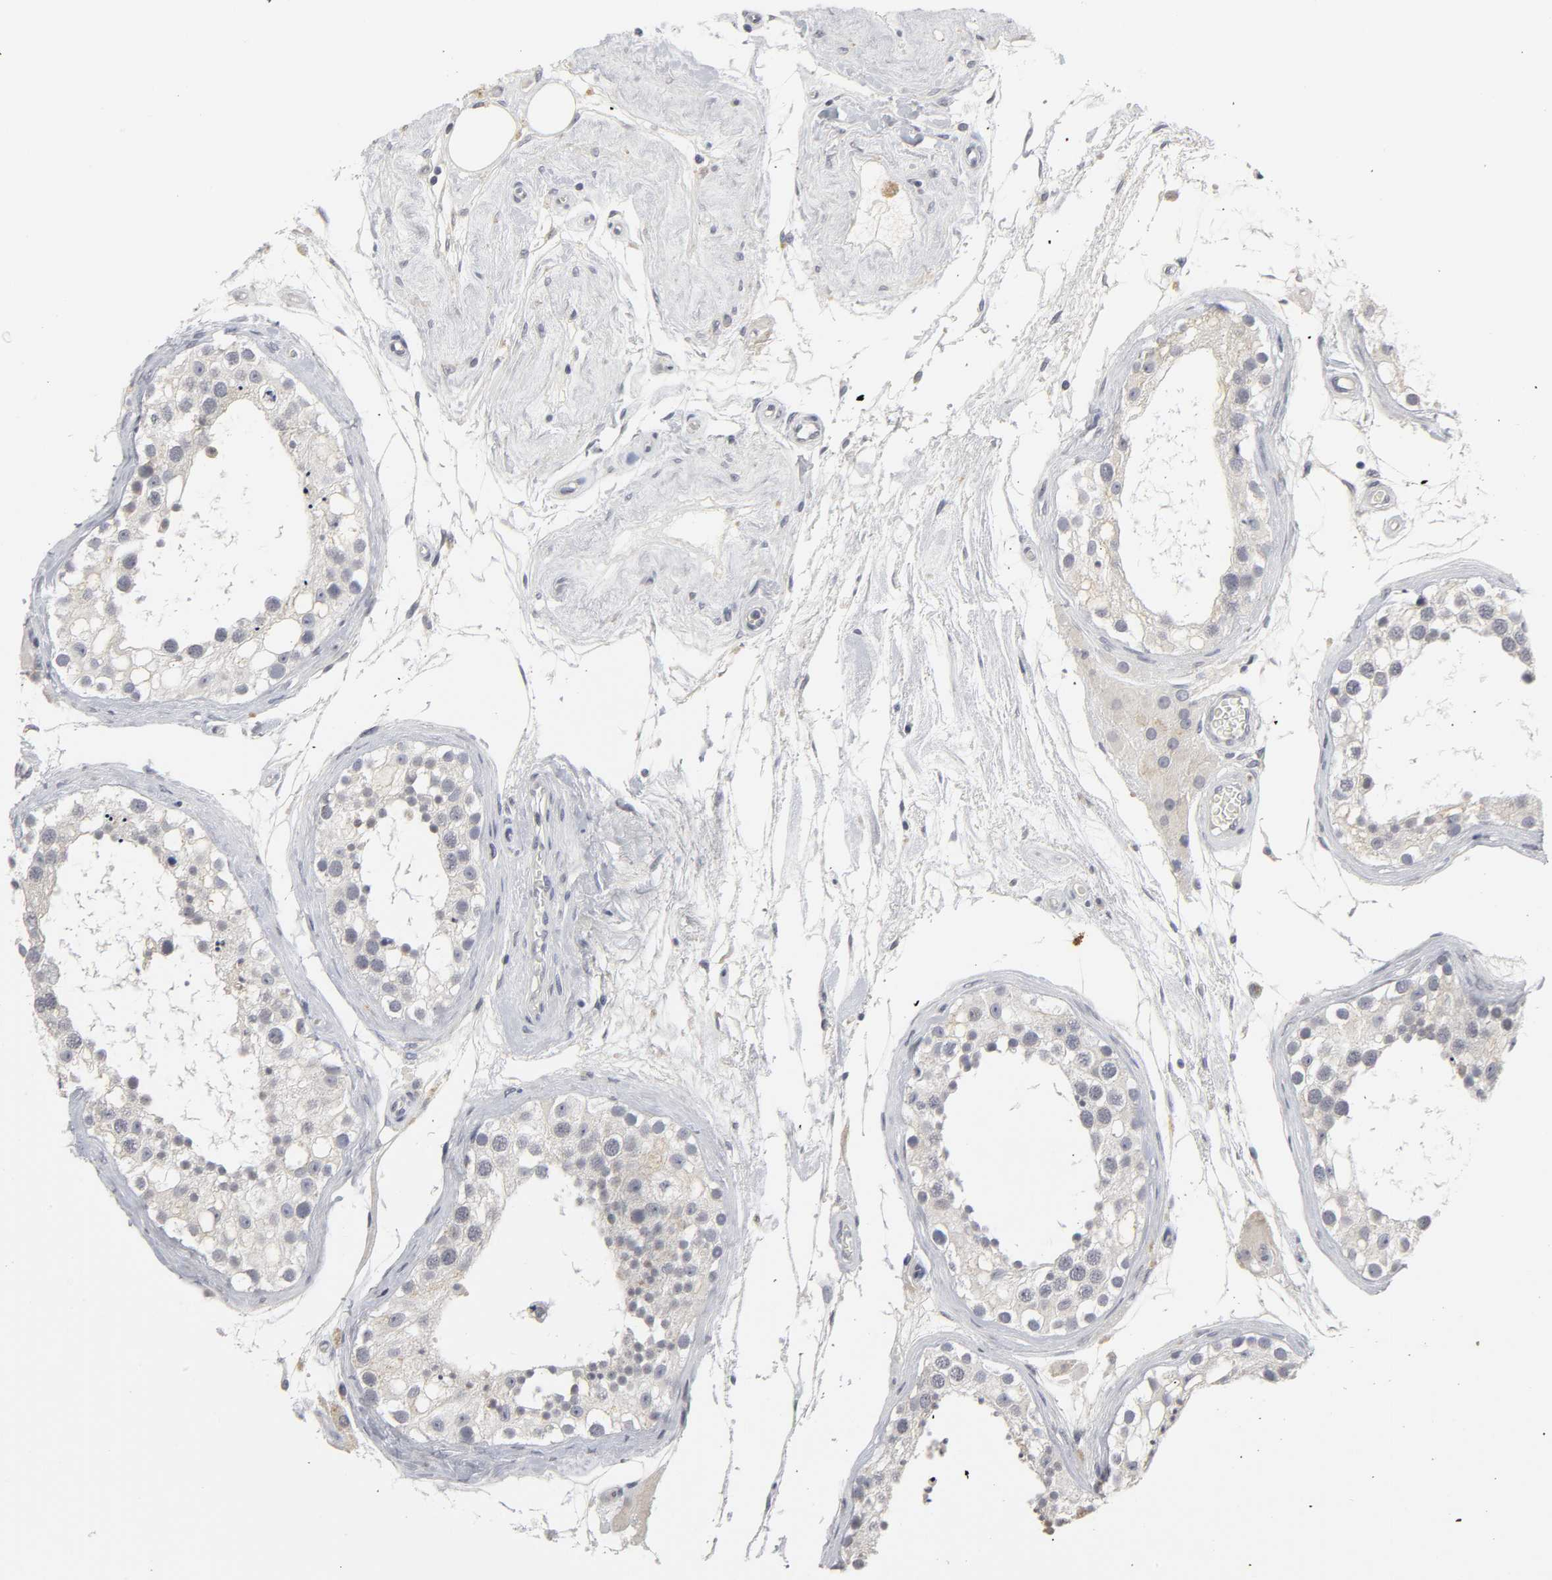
{"staining": {"intensity": "negative", "quantity": "none", "location": "none"}, "tissue": "testis", "cell_type": "Cells in seminiferous ducts", "image_type": "normal", "snomed": [{"axis": "morphology", "description": "Normal tissue, NOS"}, {"axis": "topography", "description": "Testis"}], "caption": "Micrograph shows no significant protein positivity in cells in seminiferous ducts of benign testis.", "gene": "TCAP", "patient": {"sex": "male", "age": 68}}